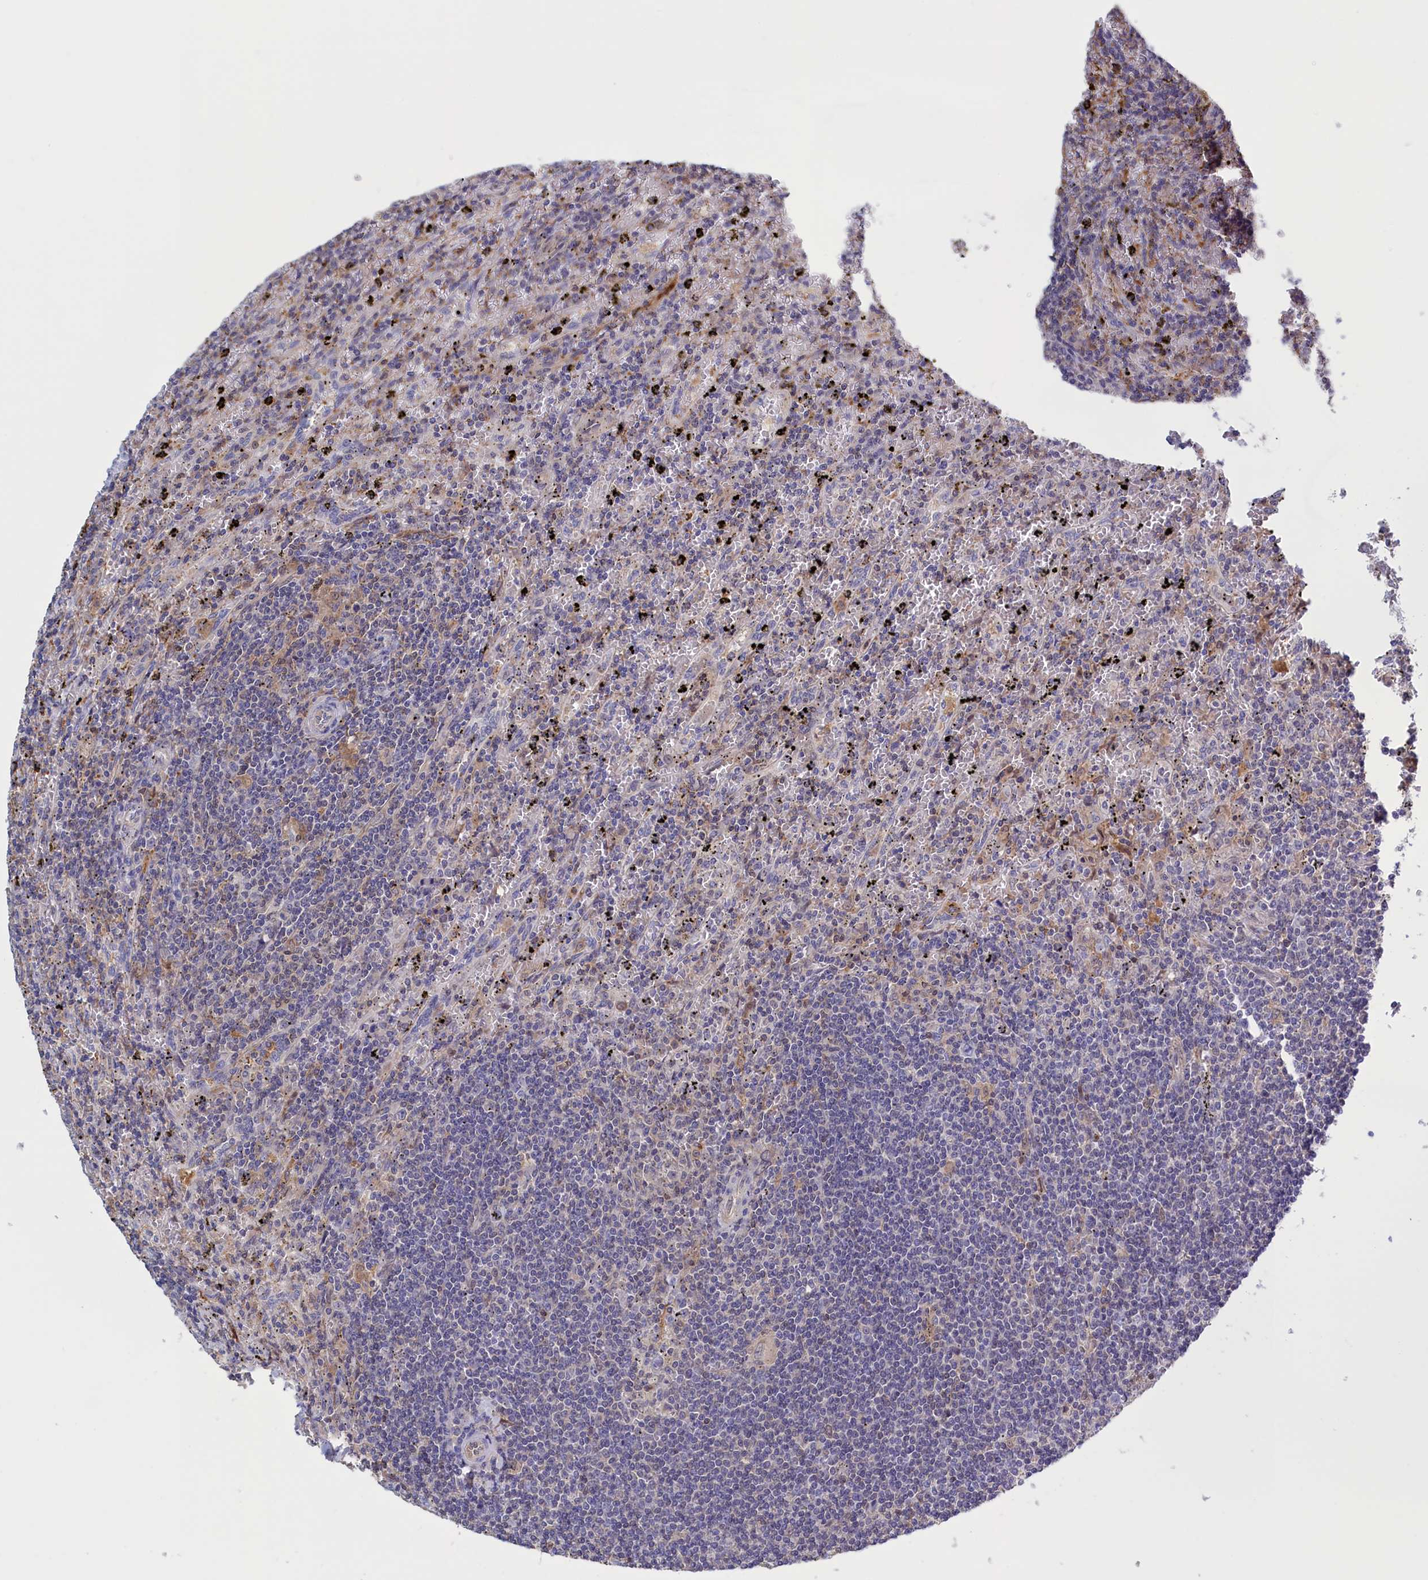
{"staining": {"intensity": "negative", "quantity": "none", "location": "none"}, "tissue": "lymphoma", "cell_type": "Tumor cells", "image_type": "cancer", "snomed": [{"axis": "morphology", "description": "Malignant lymphoma, non-Hodgkin's type, Low grade"}, {"axis": "topography", "description": "Spleen"}], "caption": "Human malignant lymphoma, non-Hodgkin's type (low-grade) stained for a protein using immunohistochemistry displays no expression in tumor cells.", "gene": "ARHGAP18", "patient": {"sex": "male", "age": 76}}